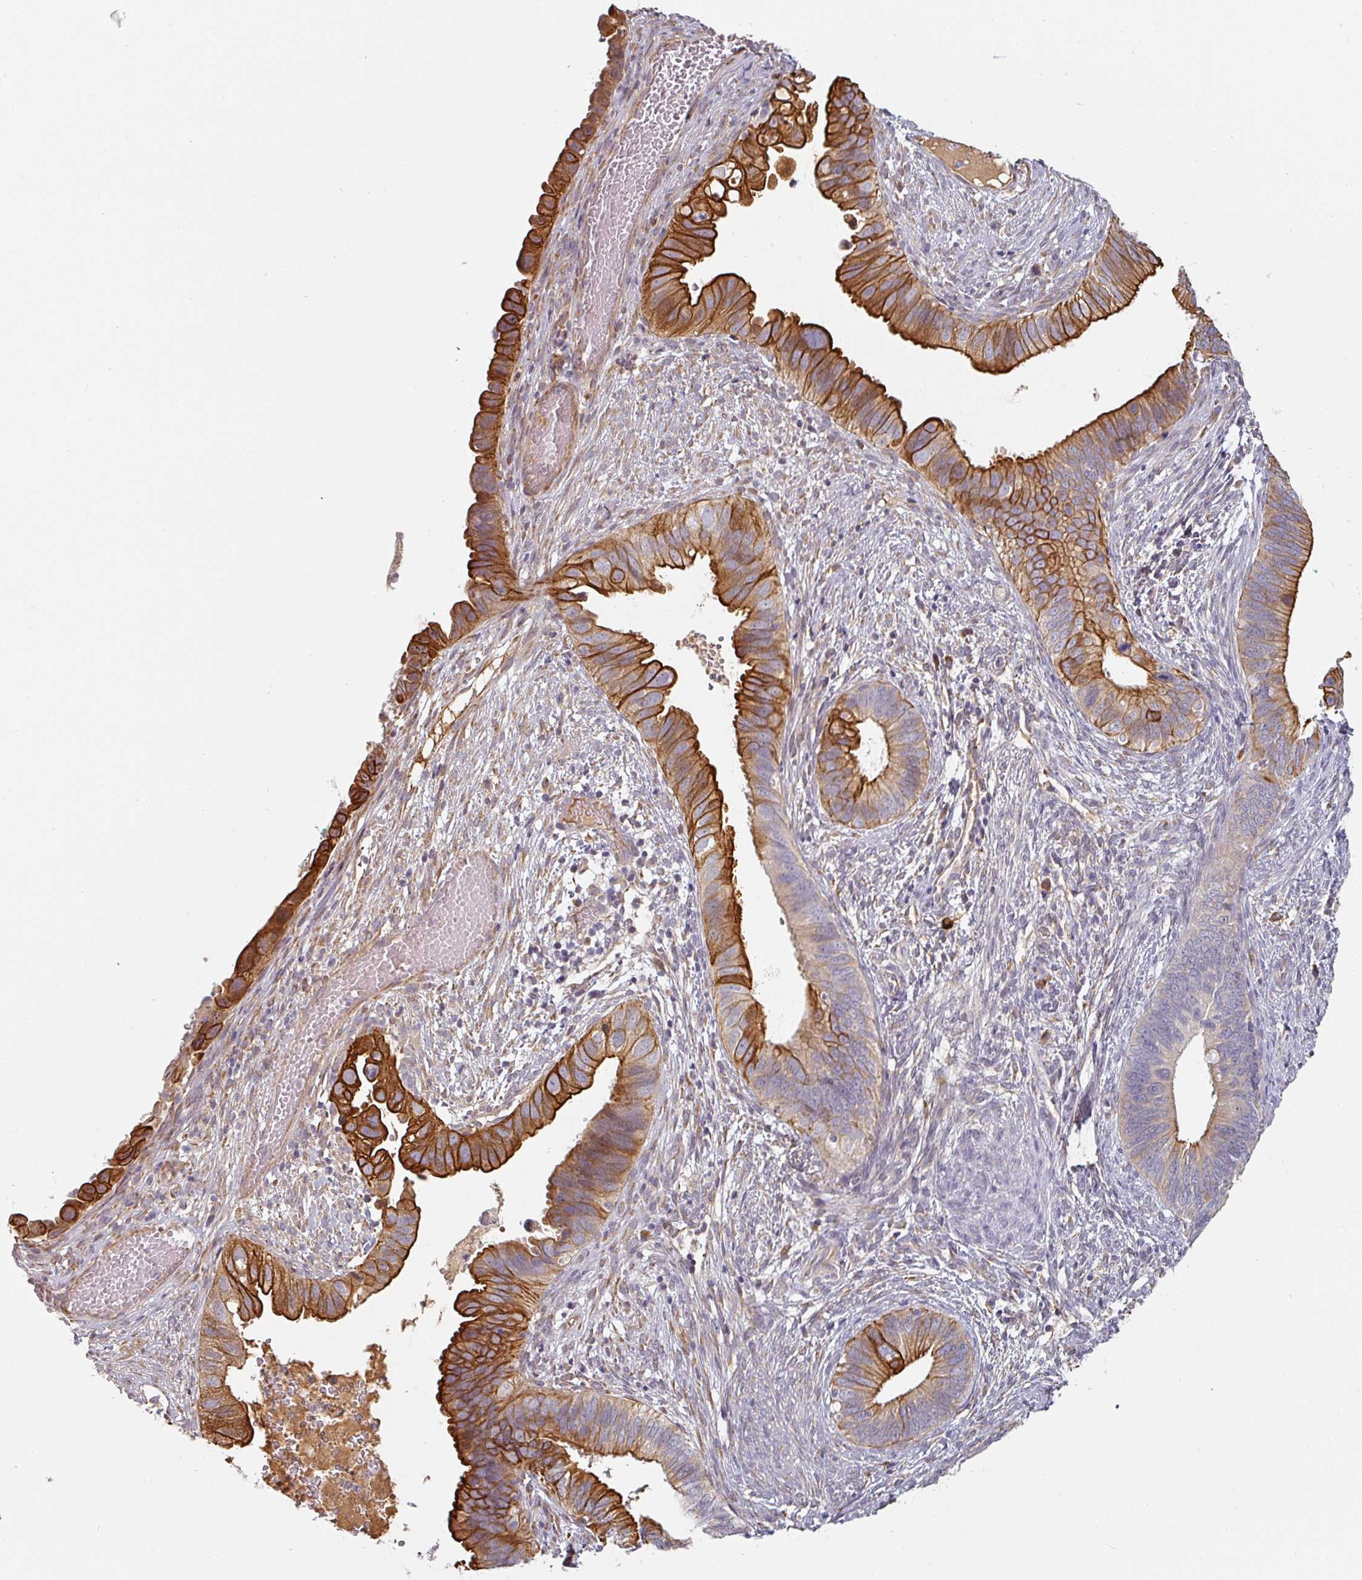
{"staining": {"intensity": "strong", "quantity": "25%-75%", "location": "cytoplasmic/membranous"}, "tissue": "cervical cancer", "cell_type": "Tumor cells", "image_type": "cancer", "snomed": [{"axis": "morphology", "description": "Adenocarcinoma, NOS"}, {"axis": "topography", "description": "Cervix"}], "caption": "A high amount of strong cytoplasmic/membranous expression is present in approximately 25%-75% of tumor cells in cervical cancer tissue.", "gene": "CEP78", "patient": {"sex": "female", "age": 42}}